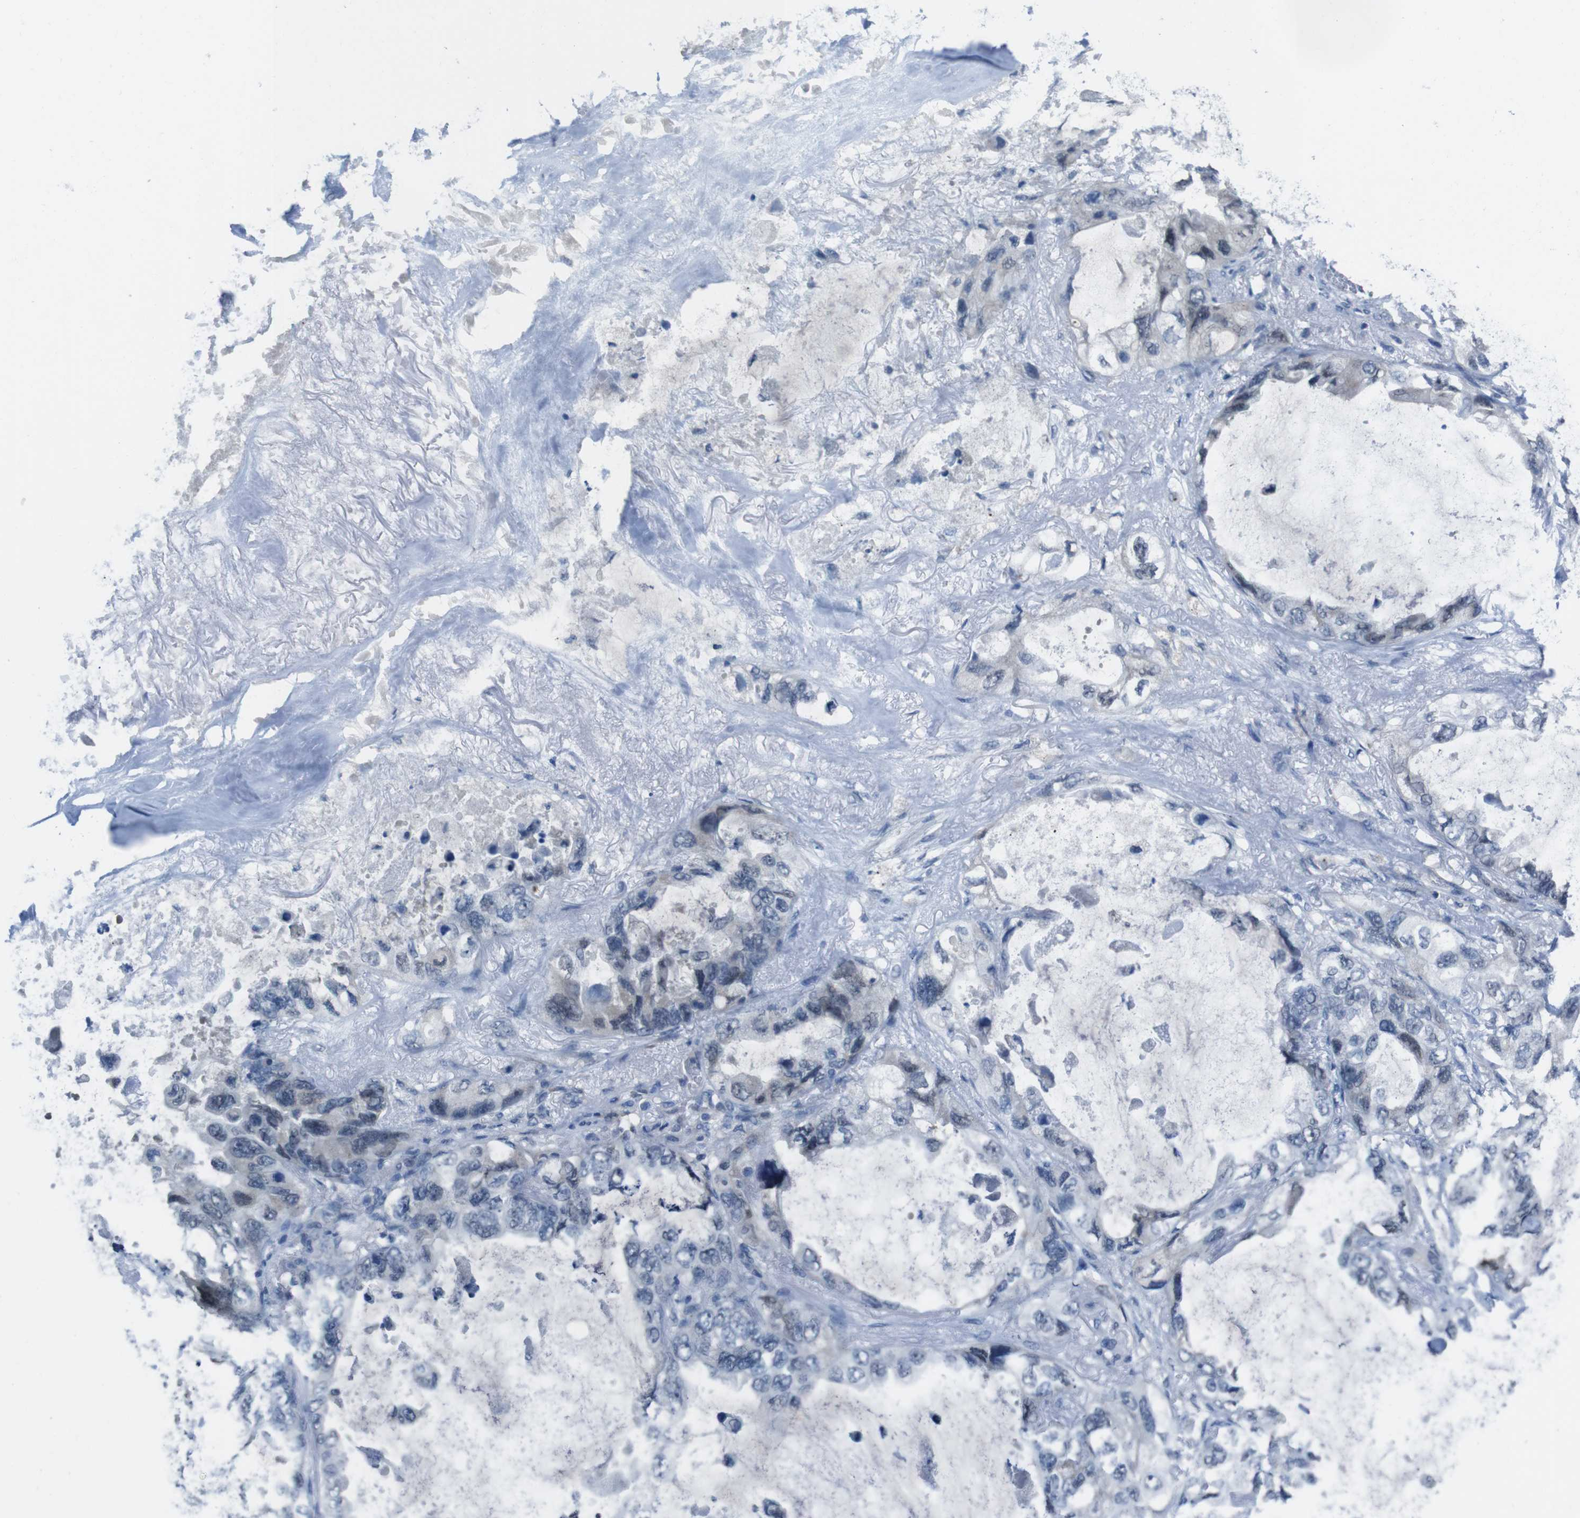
{"staining": {"intensity": "negative", "quantity": "none", "location": "none"}, "tissue": "lung cancer", "cell_type": "Tumor cells", "image_type": "cancer", "snomed": [{"axis": "morphology", "description": "Squamous cell carcinoma, NOS"}, {"axis": "topography", "description": "Lung"}], "caption": "Lung cancer (squamous cell carcinoma) was stained to show a protein in brown. There is no significant staining in tumor cells. The staining was performed using DAB (3,3'-diaminobenzidine) to visualize the protein expression in brown, while the nuclei were stained in blue with hematoxylin (Magnification: 20x).", "gene": "CDHR2", "patient": {"sex": "female", "age": 73}}